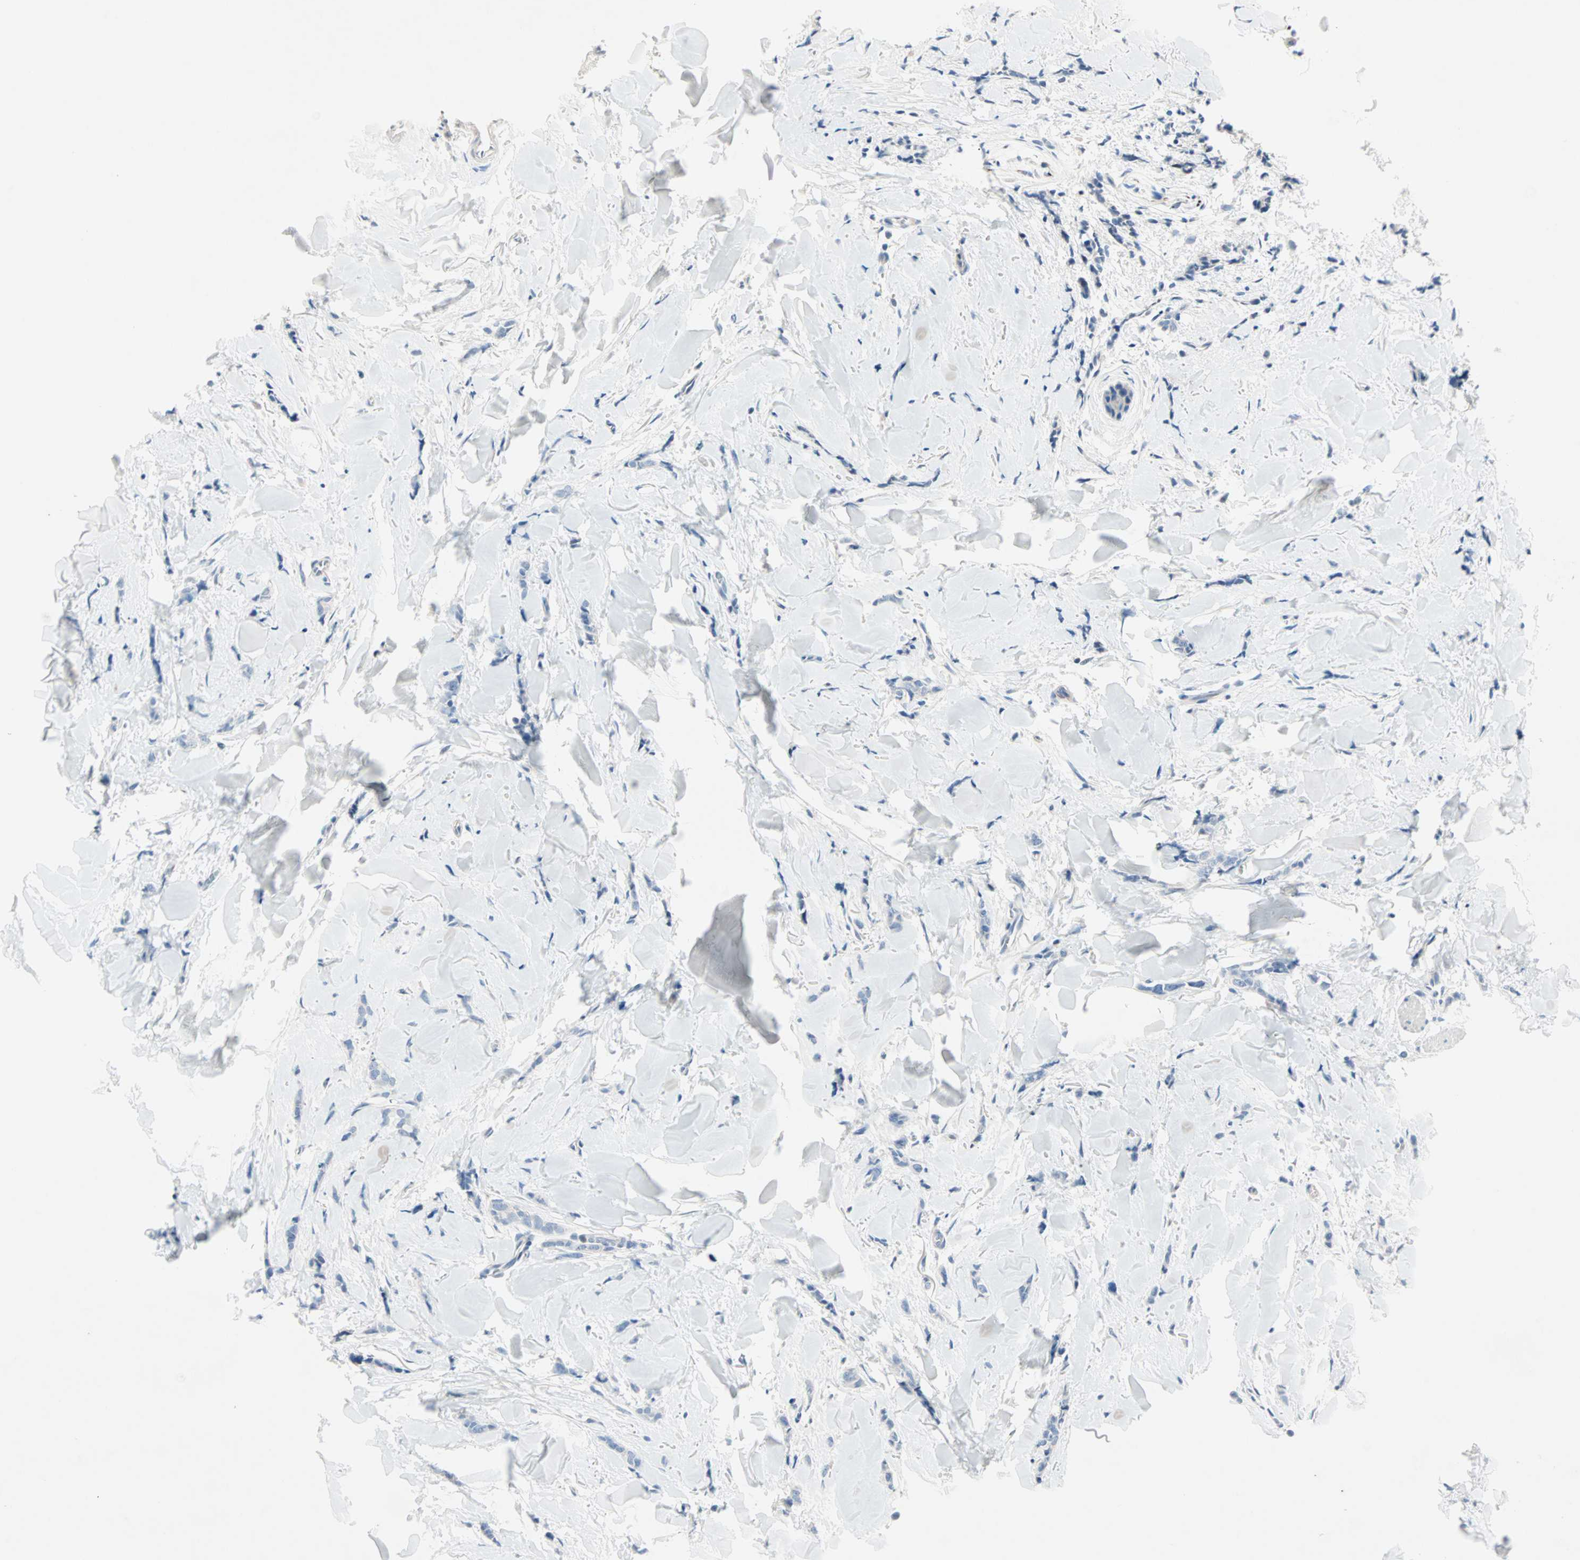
{"staining": {"intensity": "negative", "quantity": "none", "location": "none"}, "tissue": "breast cancer", "cell_type": "Tumor cells", "image_type": "cancer", "snomed": [{"axis": "morphology", "description": "Lobular carcinoma"}, {"axis": "topography", "description": "Skin"}, {"axis": "topography", "description": "Breast"}], "caption": "Lobular carcinoma (breast) stained for a protein using IHC displays no staining tumor cells.", "gene": "NEFH", "patient": {"sex": "female", "age": 46}}